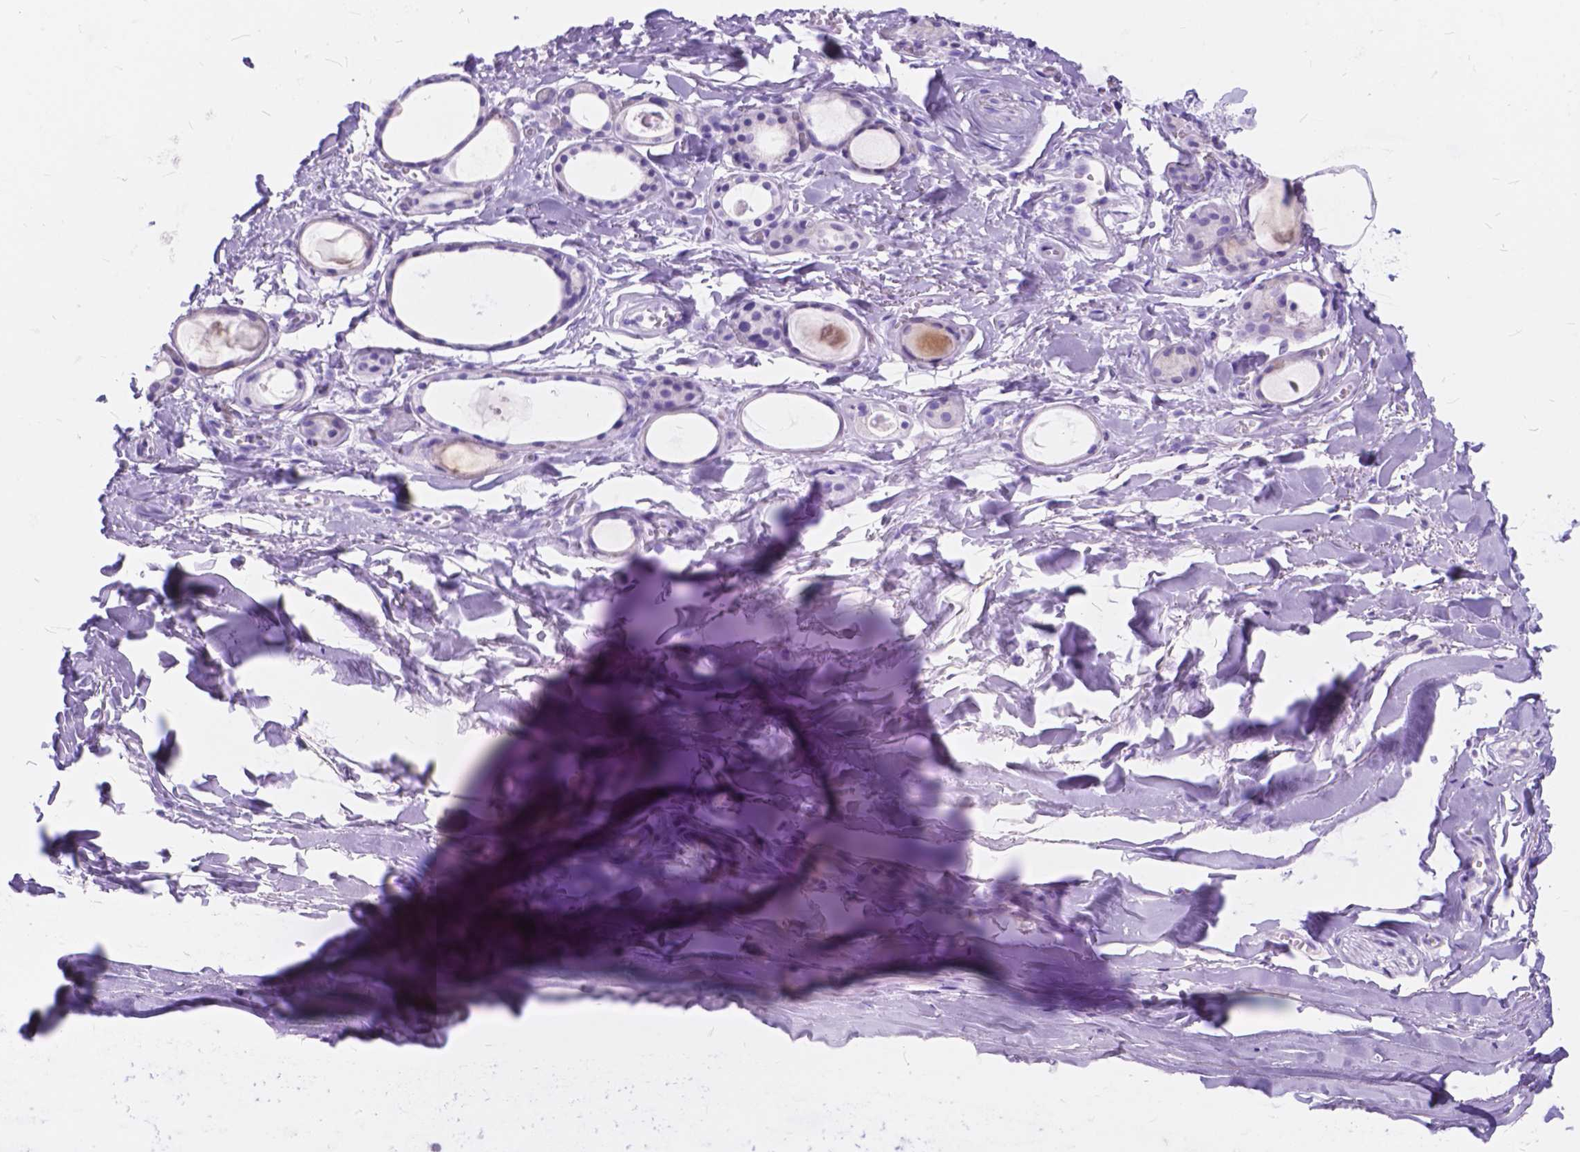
{"staining": {"intensity": "negative", "quantity": "none", "location": "none"}, "tissue": "soft tissue", "cell_type": "Chondrocytes", "image_type": "normal", "snomed": [{"axis": "morphology", "description": "Normal tissue, NOS"}, {"axis": "topography", "description": "Cartilage tissue"}, {"axis": "topography", "description": "Nasopharynx"}, {"axis": "topography", "description": "Thyroid gland"}], "caption": "Immunohistochemistry photomicrograph of unremarkable soft tissue: human soft tissue stained with DAB shows no significant protein positivity in chondrocytes.", "gene": "FOXL2", "patient": {"sex": "male", "age": 63}}